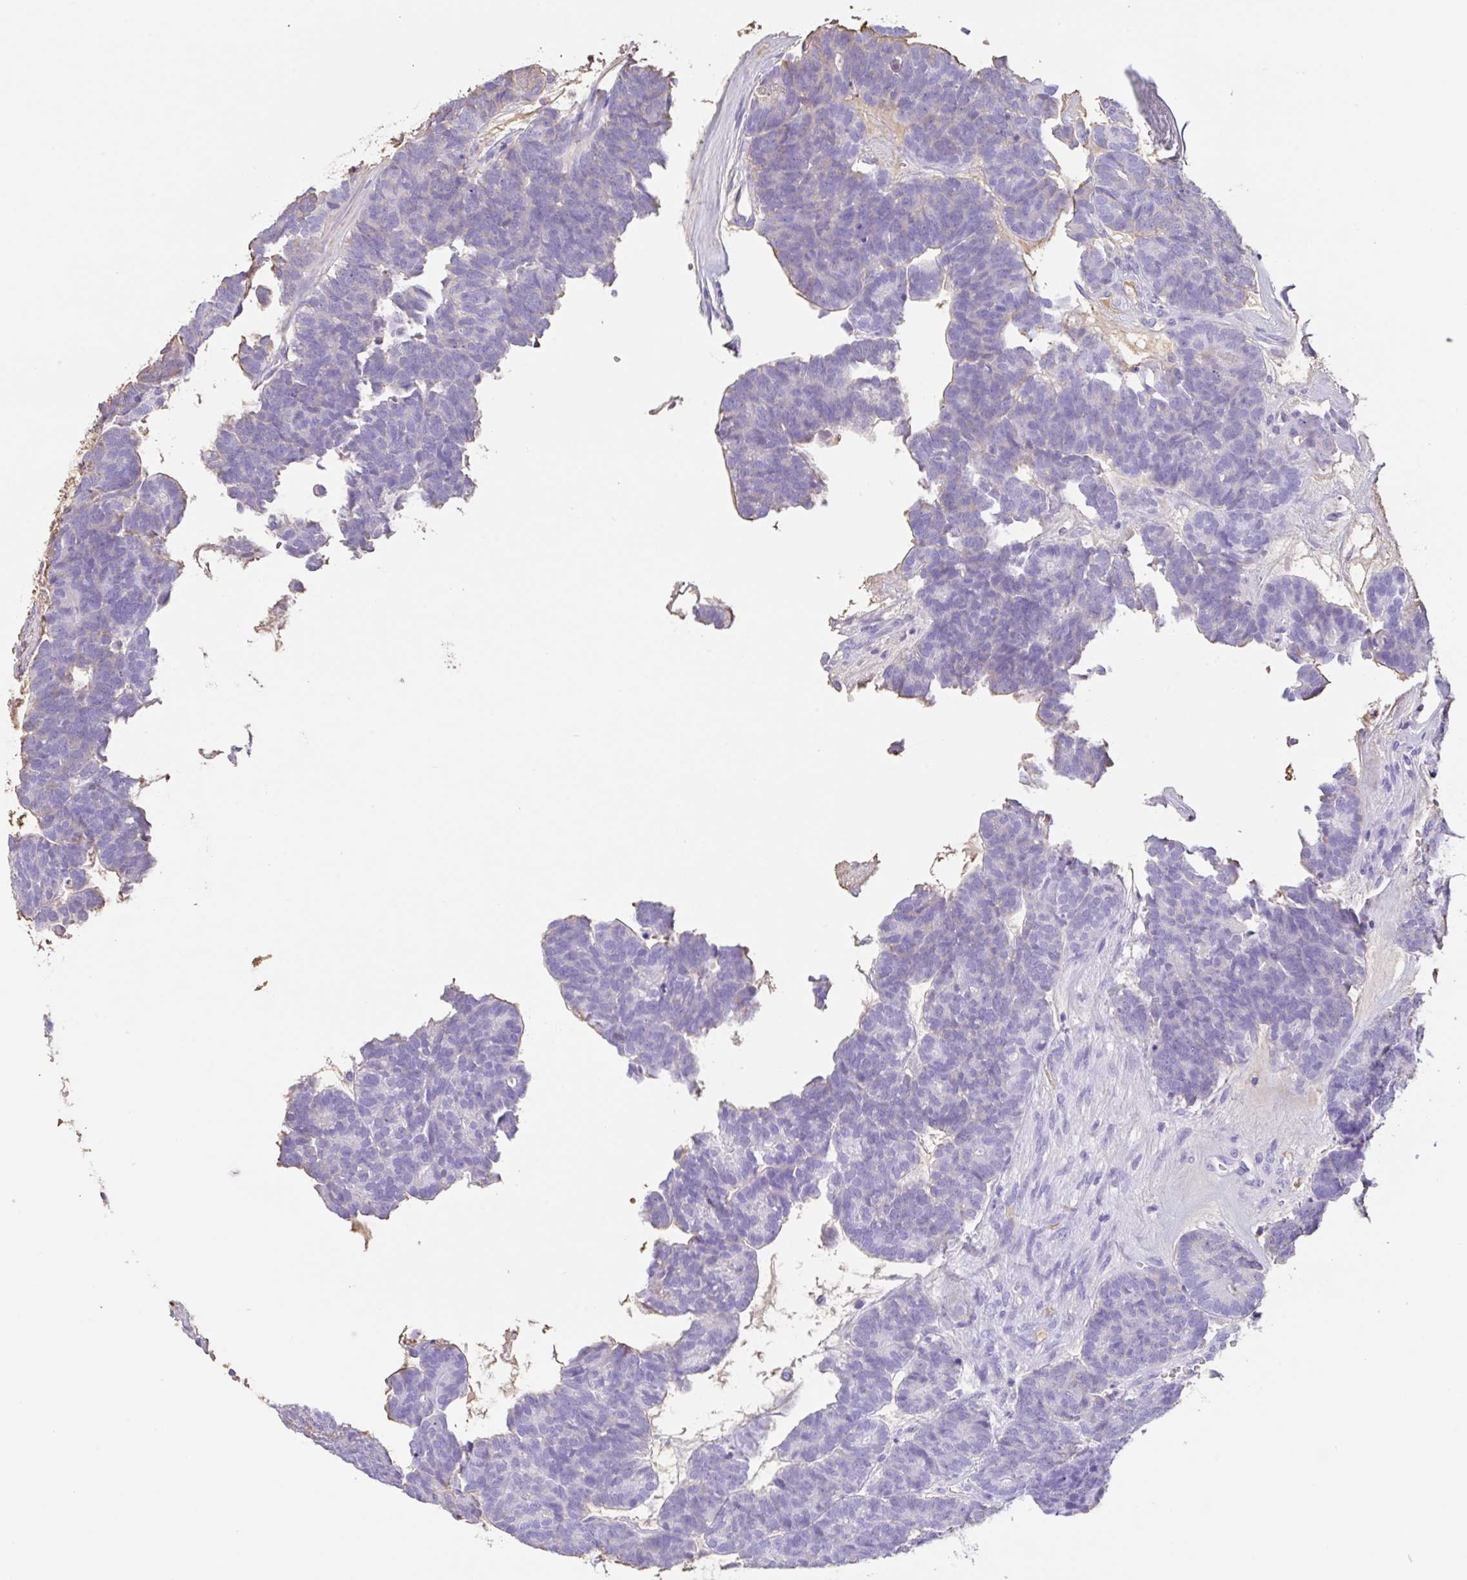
{"staining": {"intensity": "negative", "quantity": "none", "location": "none"}, "tissue": "head and neck cancer", "cell_type": "Tumor cells", "image_type": "cancer", "snomed": [{"axis": "morphology", "description": "Adenocarcinoma, NOS"}, {"axis": "topography", "description": "Head-Neck"}], "caption": "Tumor cells are negative for brown protein staining in head and neck cancer (adenocarcinoma). Nuclei are stained in blue.", "gene": "HOXC12", "patient": {"sex": "female", "age": 81}}